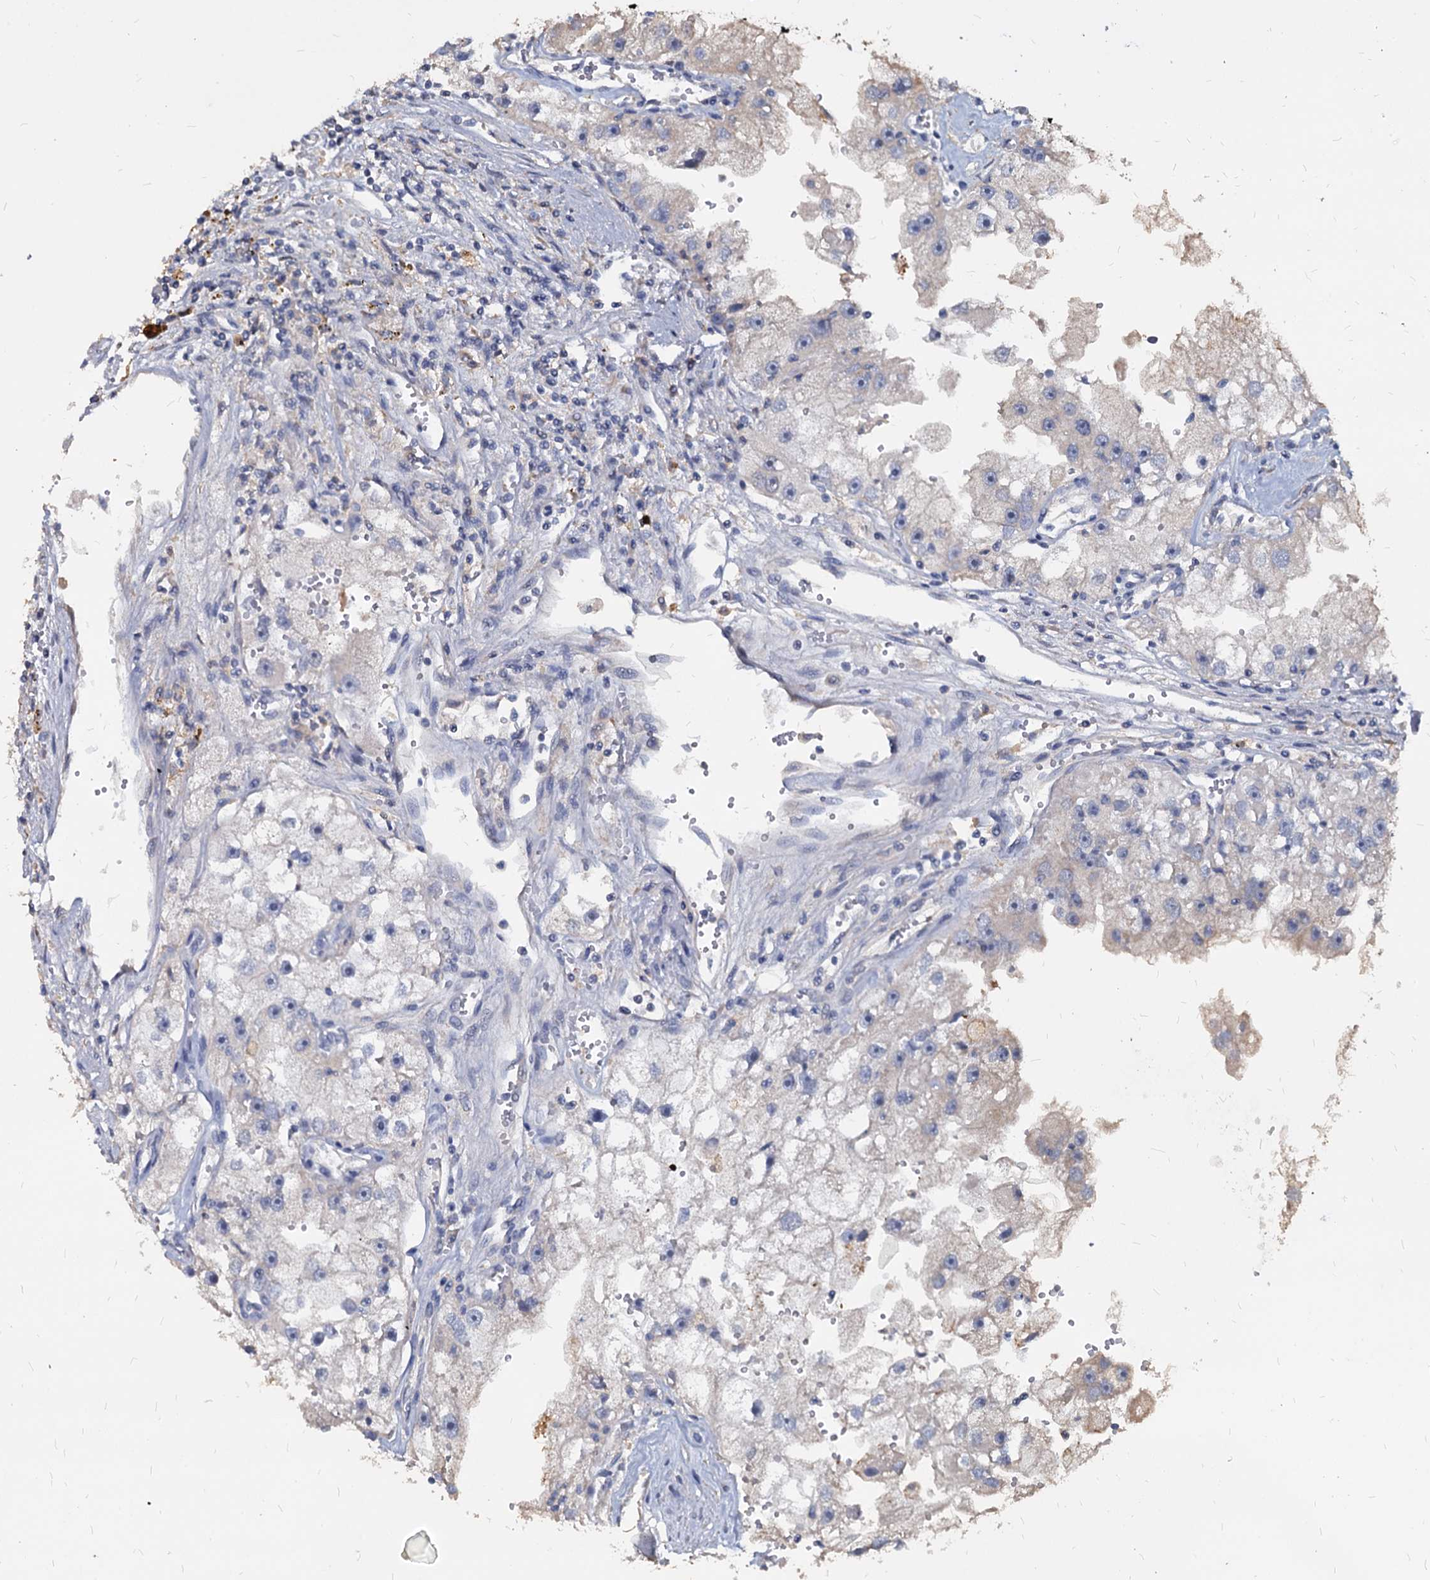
{"staining": {"intensity": "negative", "quantity": "none", "location": "none"}, "tissue": "renal cancer", "cell_type": "Tumor cells", "image_type": "cancer", "snomed": [{"axis": "morphology", "description": "Adenocarcinoma, NOS"}, {"axis": "topography", "description": "Kidney"}], "caption": "This micrograph is of renal adenocarcinoma stained with IHC to label a protein in brown with the nuclei are counter-stained blue. There is no staining in tumor cells.", "gene": "DEPDC4", "patient": {"sex": "male", "age": 63}}